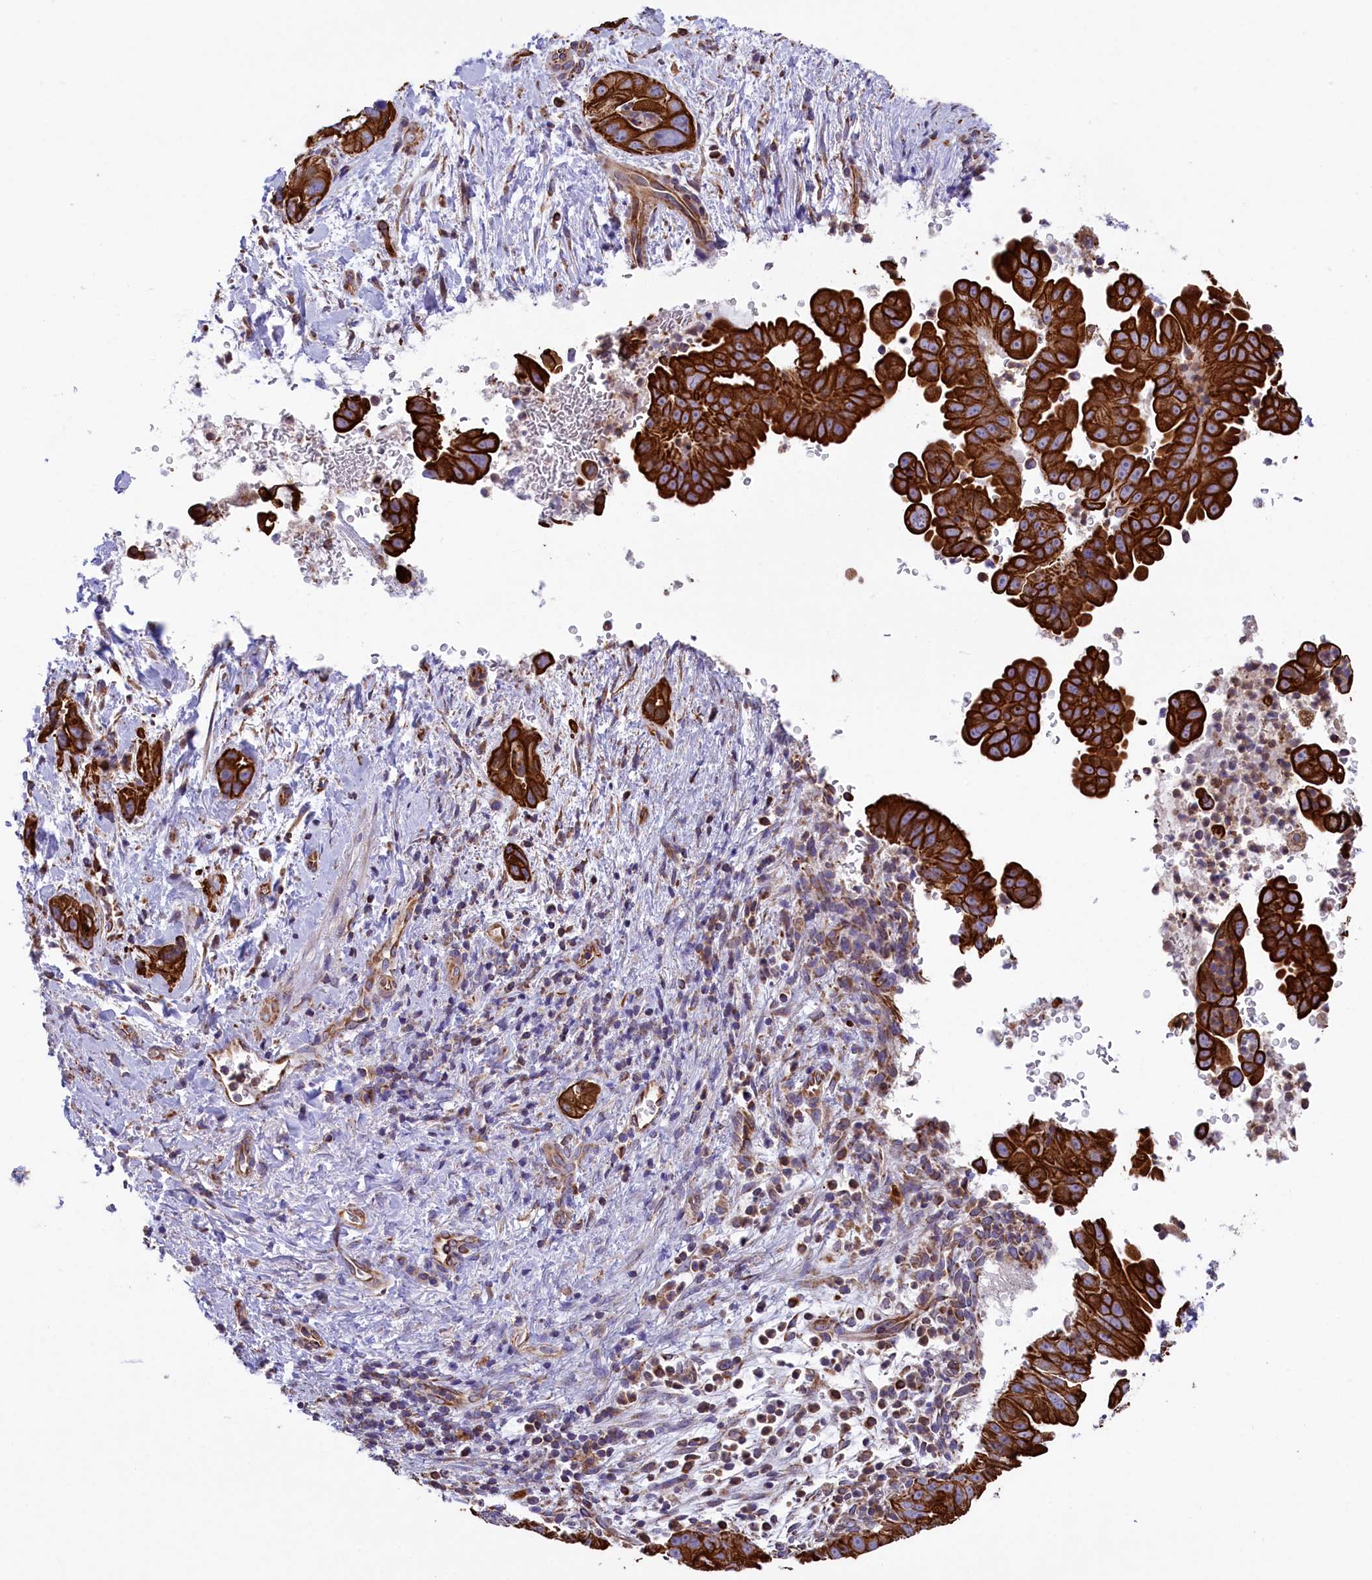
{"staining": {"intensity": "strong", "quantity": ">75%", "location": "cytoplasmic/membranous"}, "tissue": "pancreatic cancer", "cell_type": "Tumor cells", "image_type": "cancer", "snomed": [{"axis": "morphology", "description": "Adenocarcinoma, NOS"}, {"axis": "topography", "description": "Pancreas"}], "caption": "Tumor cells show high levels of strong cytoplasmic/membranous staining in about >75% of cells in human adenocarcinoma (pancreatic).", "gene": "GATB", "patient": {"sex": "female", "age": 78}}